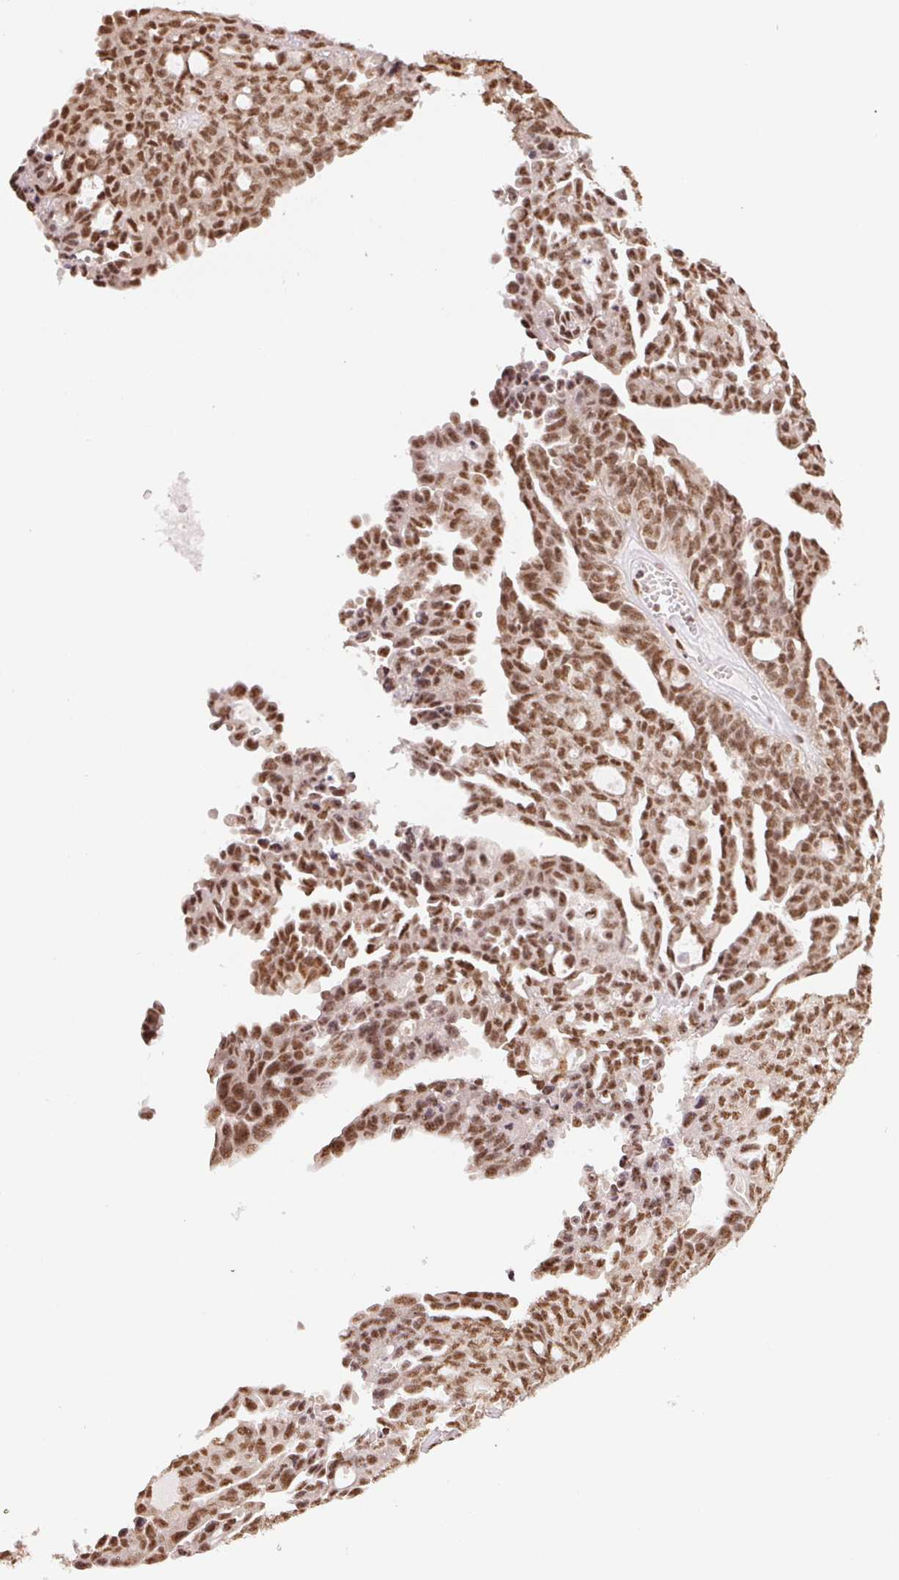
{"staining": {"intensity": "moderate", "quantity": ">75%", "location": "nuclear"}, "tissue": "ovarian cancer", "cell_type": "Tumor cells", "image_type": "cancer", "snomed": [{"axis": "morphology", "description": "Cystadenocarcinoma, serous, NOS"}, {"axis": "topography", "description": "Ovary"}], "caption": "An image of human ovarian serous cystadenocarcinoma stained for a protein shows moderate nuclear brown staining in tumor cells.", "gene": "IK", "patient": {"sex": "female", "age": 71}}